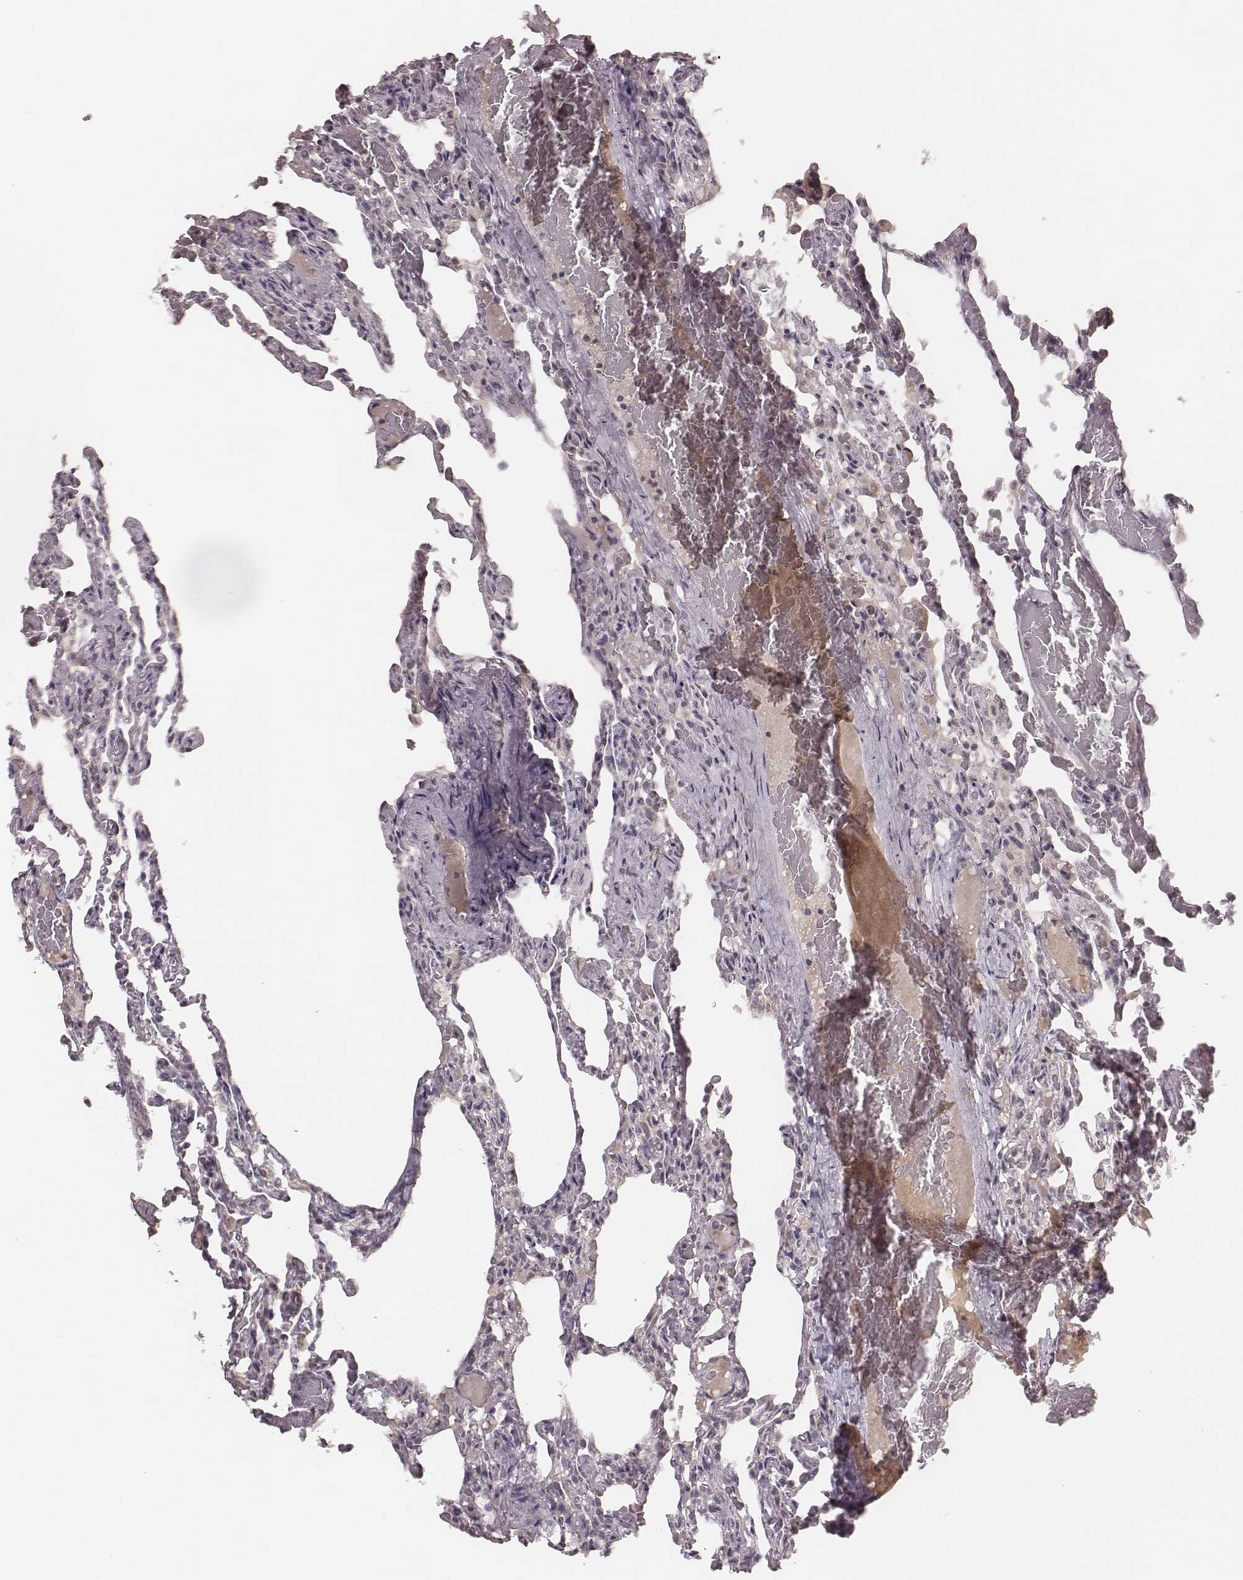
{"staining": {"intensity": "negative", "quantity": "none", "location": "none"}, "tissue": "lung", "cell_type": "Alveolar cells", "image_type": "normal", "snomed": [{"axis": "morphology", "description": "Normal tissue, NOS"}, {"axis": "topography", "description": "Lung"}], "caption": "Photomicrograph shows no protein staining in alveolar cells of benign lung.", "gene": "LY6K", "patient": {"sex": "female", "age": 43}}